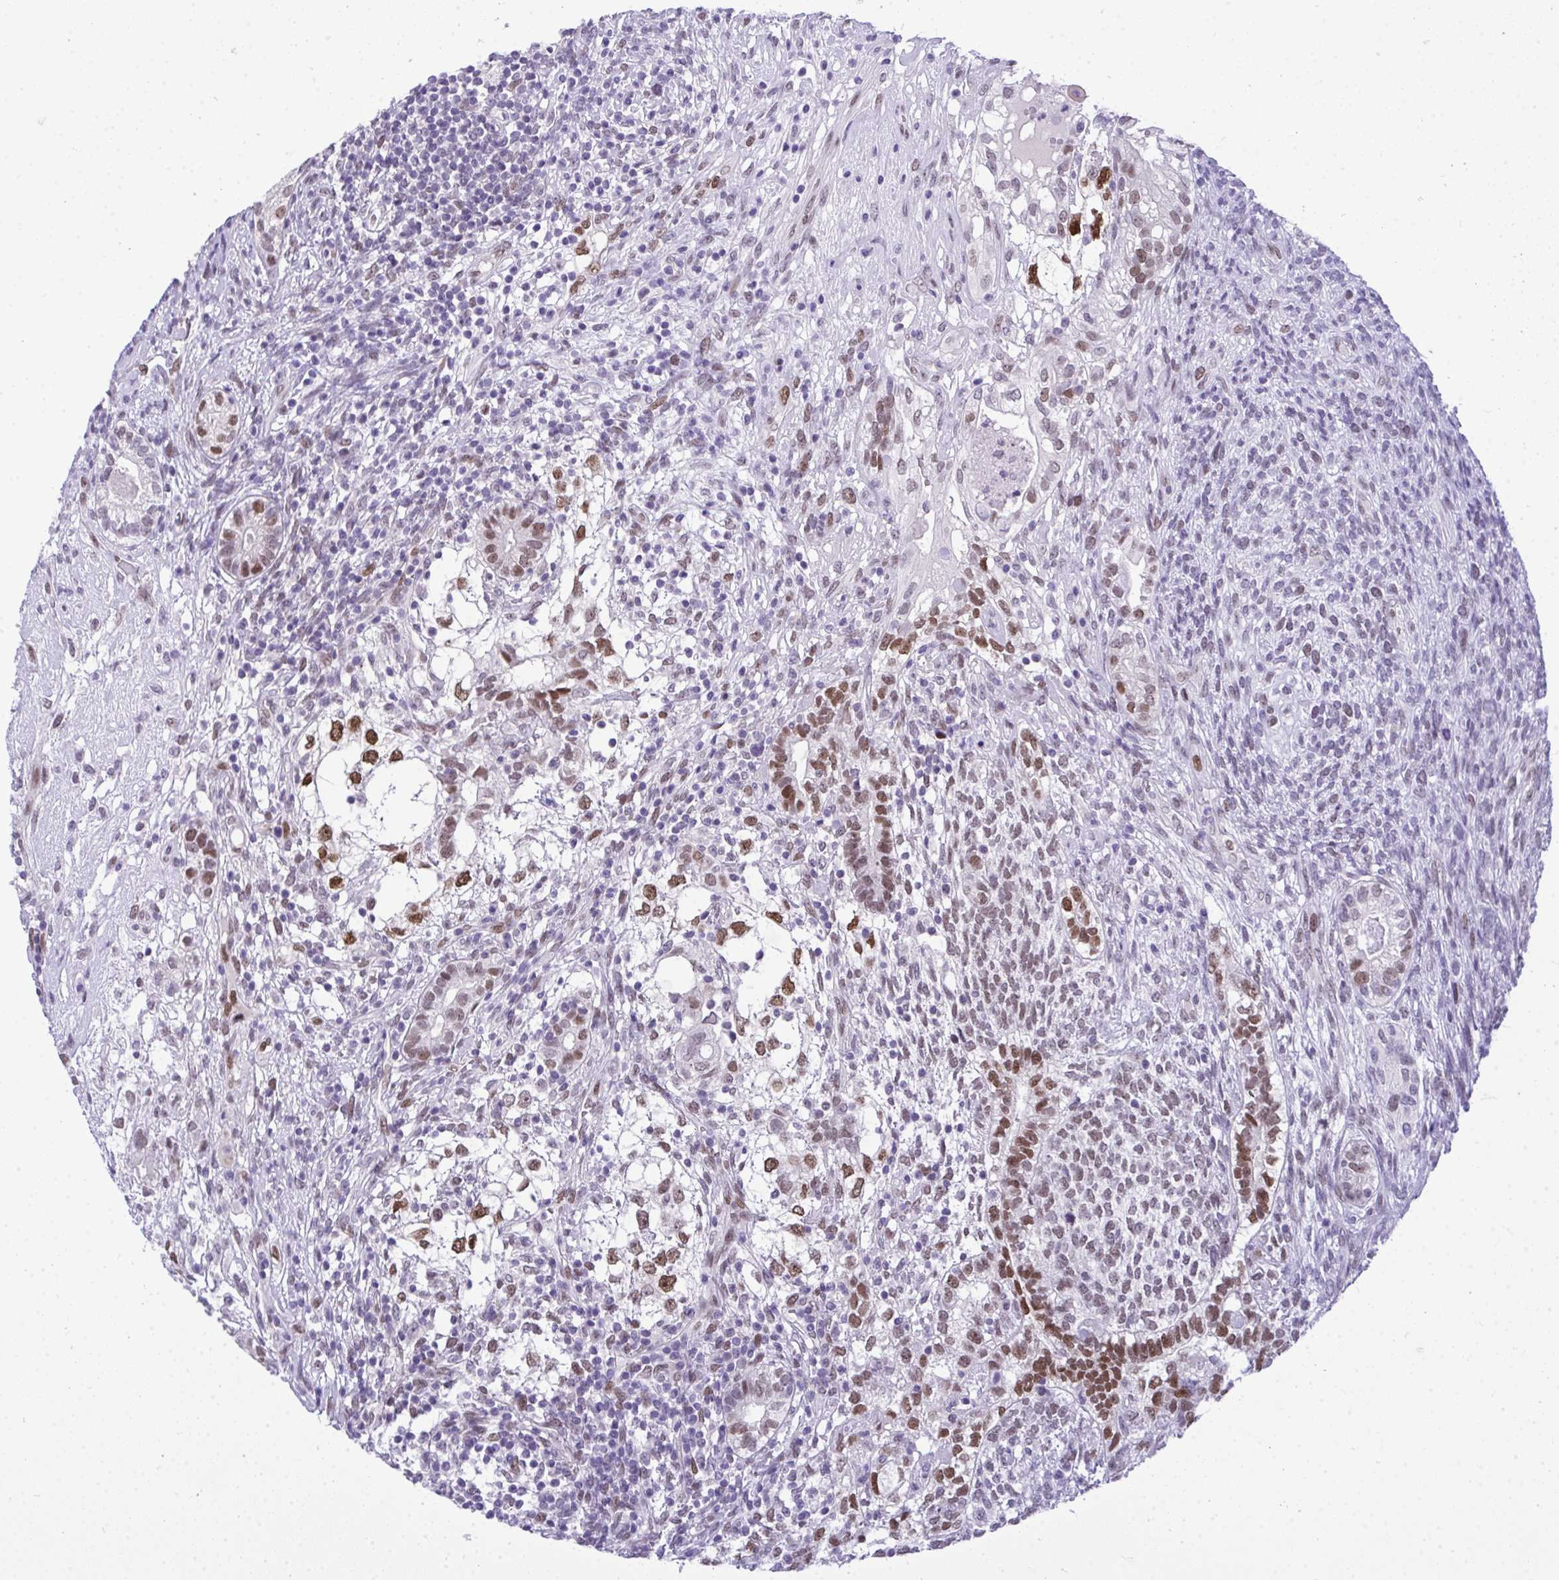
{"staining": {"intensity": "moderate", "quantity": "25%-75%", "location": "nuclear"}, "tissue": "testis cancer", "cell_type": "Tumor cells", "image_type": "cancer", "snomed": [{"axis": "morphology", "description": "Seminoma, NOS"}, {"axis": "morphology", "description": "Carcinoma, Embryonal, NOS"}, {"axis": "topography", "description": "Testis"}], "caption": "Immunohistochemical staining of testis cancer (embryonal carcinoma) demonstrates medium levels of moderate nuclear positivity in approximately 25%-75% of tumor cells. (IHC, brightfield microscopy, high magnification).", "gene": "TEAD4", "patient": {"sex": "male", "age": 41}}